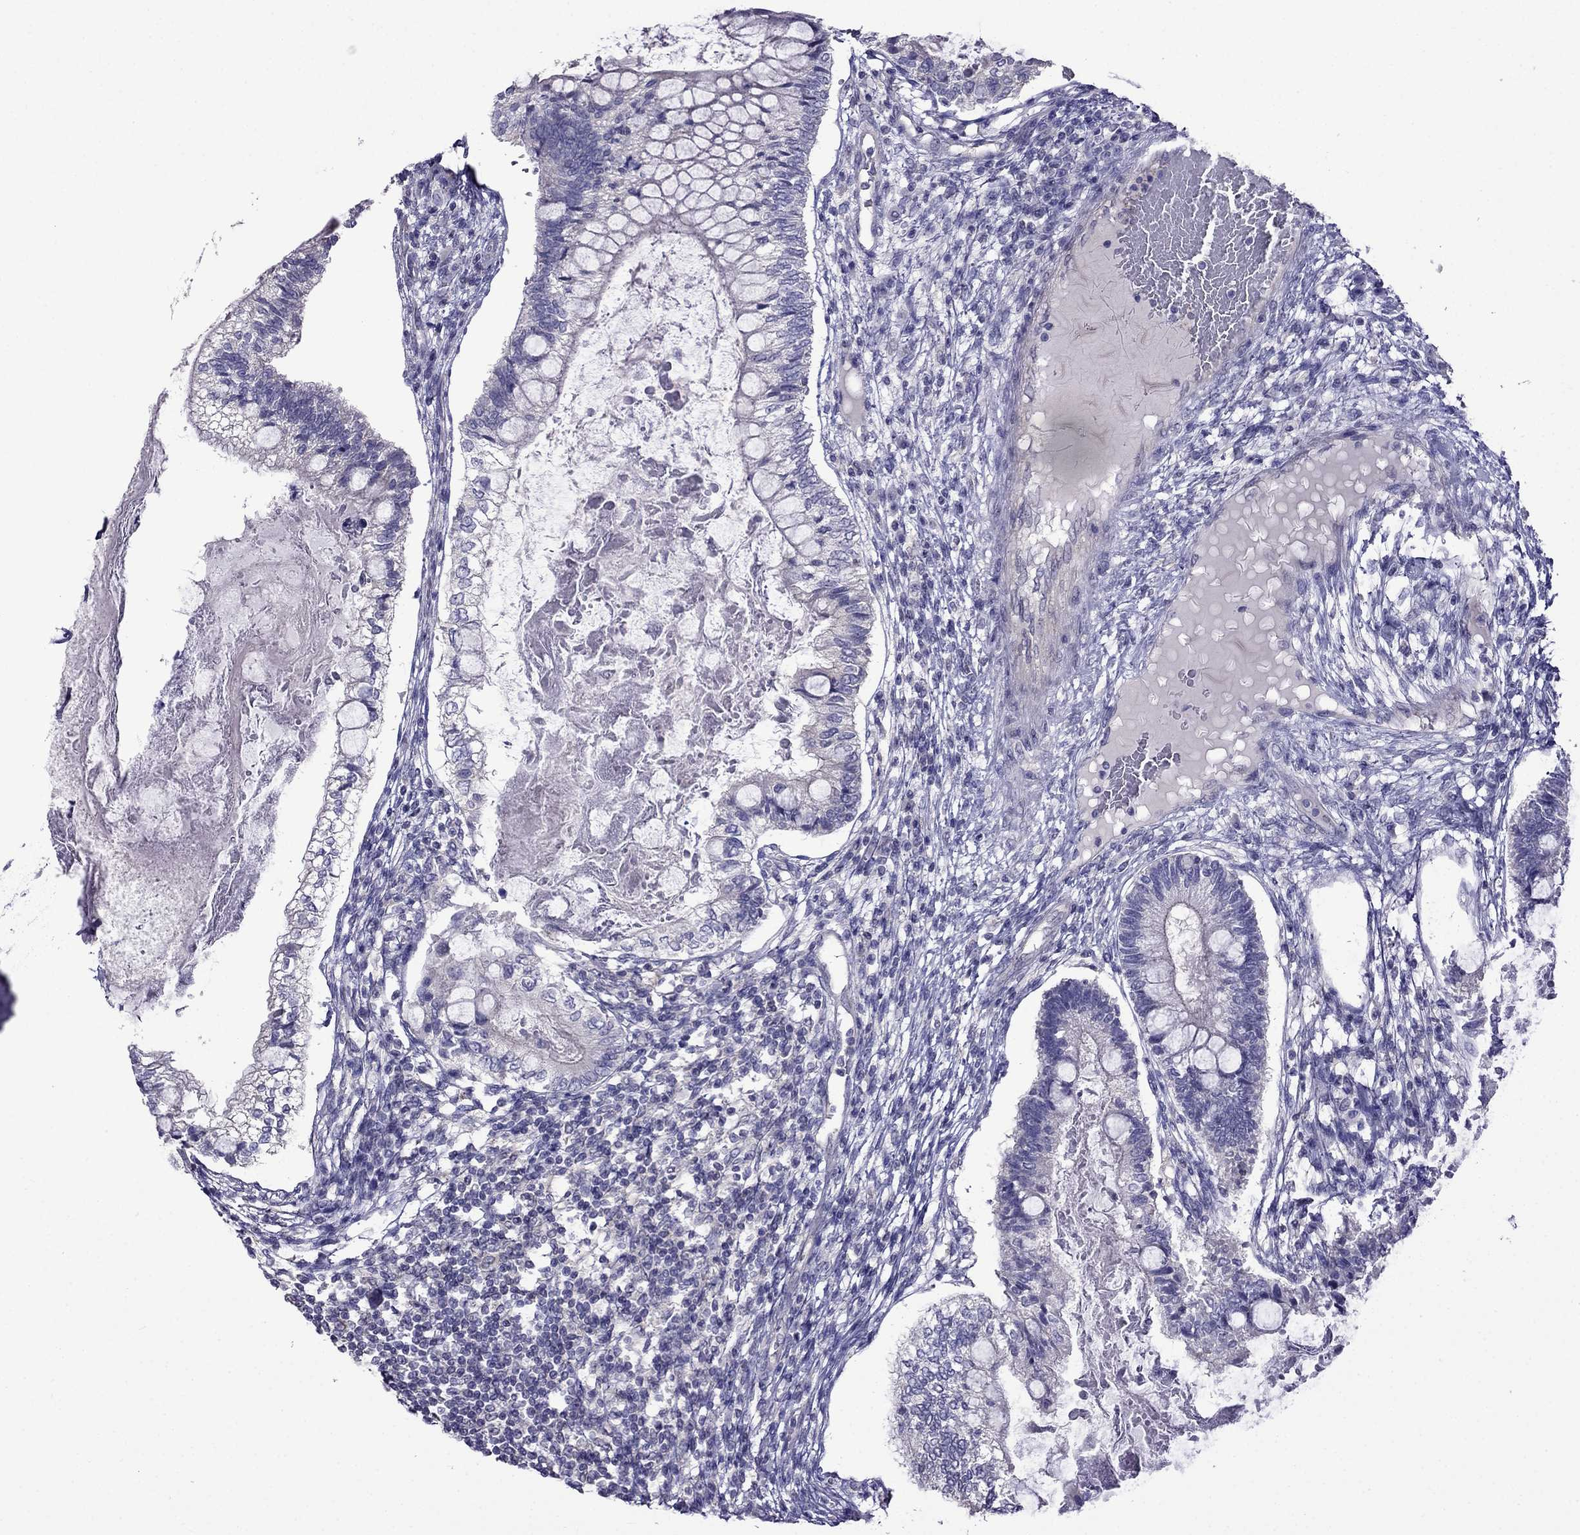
{"staining": {"intensity": "negative", "quantity": "none", "location": "none"}, "tissue": "testis cancer", "cell_type": "Tumor cells", "image_type": "cancer", "snomed": [{"axis": "morphology", "description": "Seminoma, NOS"}, {"axis": "morphology", "description": "Carcinoma, Embryonal, NOS"}, {"axis": "topography", "description": "Testis"}], "caption": "Immunohistochemistry image of testis cancer (embryonal carcinoma) stained for a protein (brown), which displays no positivity in tumor cells.", "gene": "SCNN1D", "patient": {"sex": "male", "age": 41}}